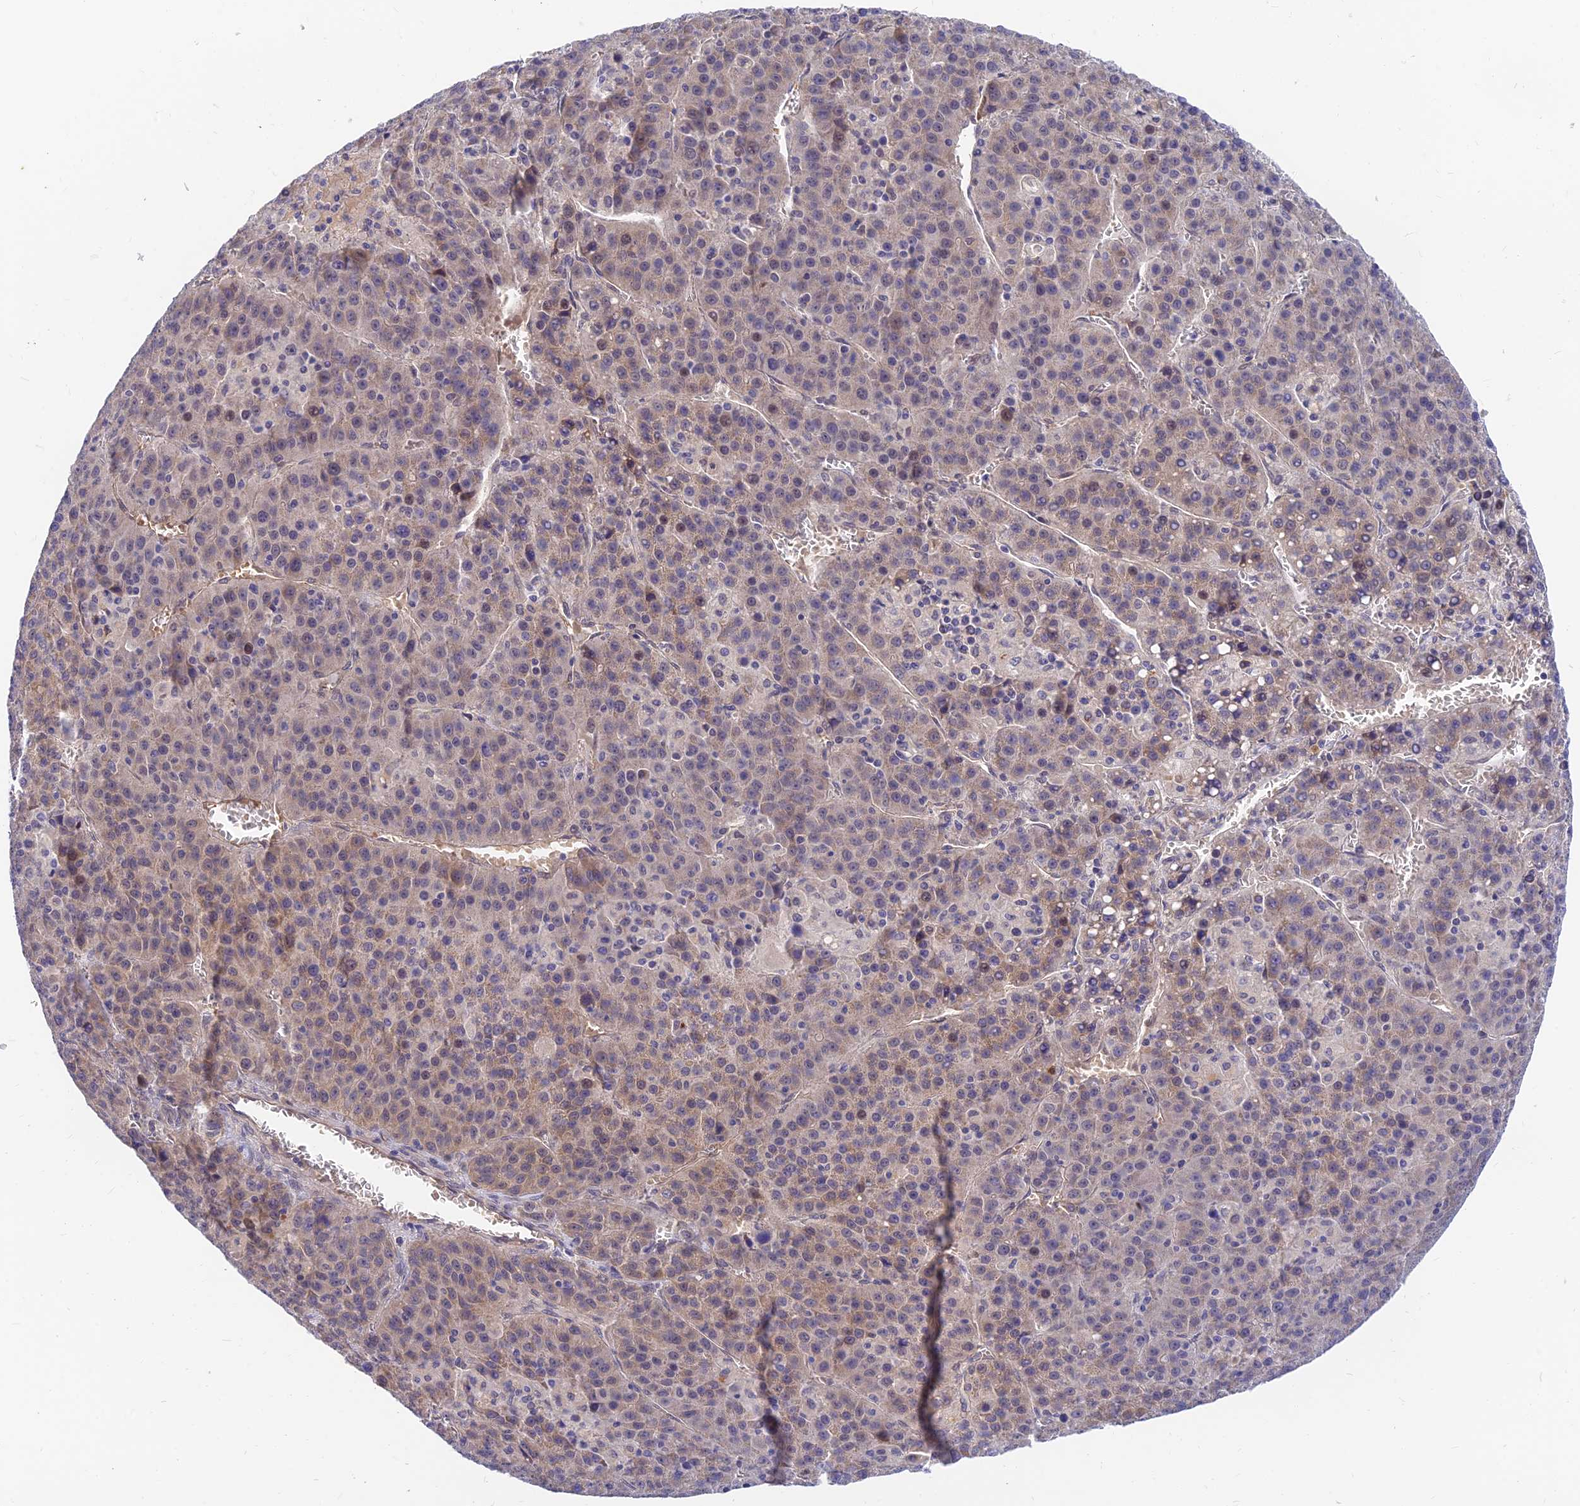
{"staining": {"intensity": "weak", "quantity": "25%-75%", "location": "cytoplasmic/membranous,nuclear"}, "tissue": "liver cancer", "cell_type": "Tumor cells", "image_type": "cancer", "snomed": [{"axis": "morphology", "description": "Carcinoma, Hepatocellular, NOS"}, {"axis": "topography", "description": "Liver"}], "caption": "Protein expression analysis of human liver hepatocellular carcinoma reveals weak cytoplasmic/membranous and nuclear expression in approximately 25%-75% of tumor cells. Using DAB (brown) and hematoxylin (blue) stains, captured at high magnification using brightfield microscopy.", "gene": "ANKS4B", "patient": {"sex": "female", "age": 53}}